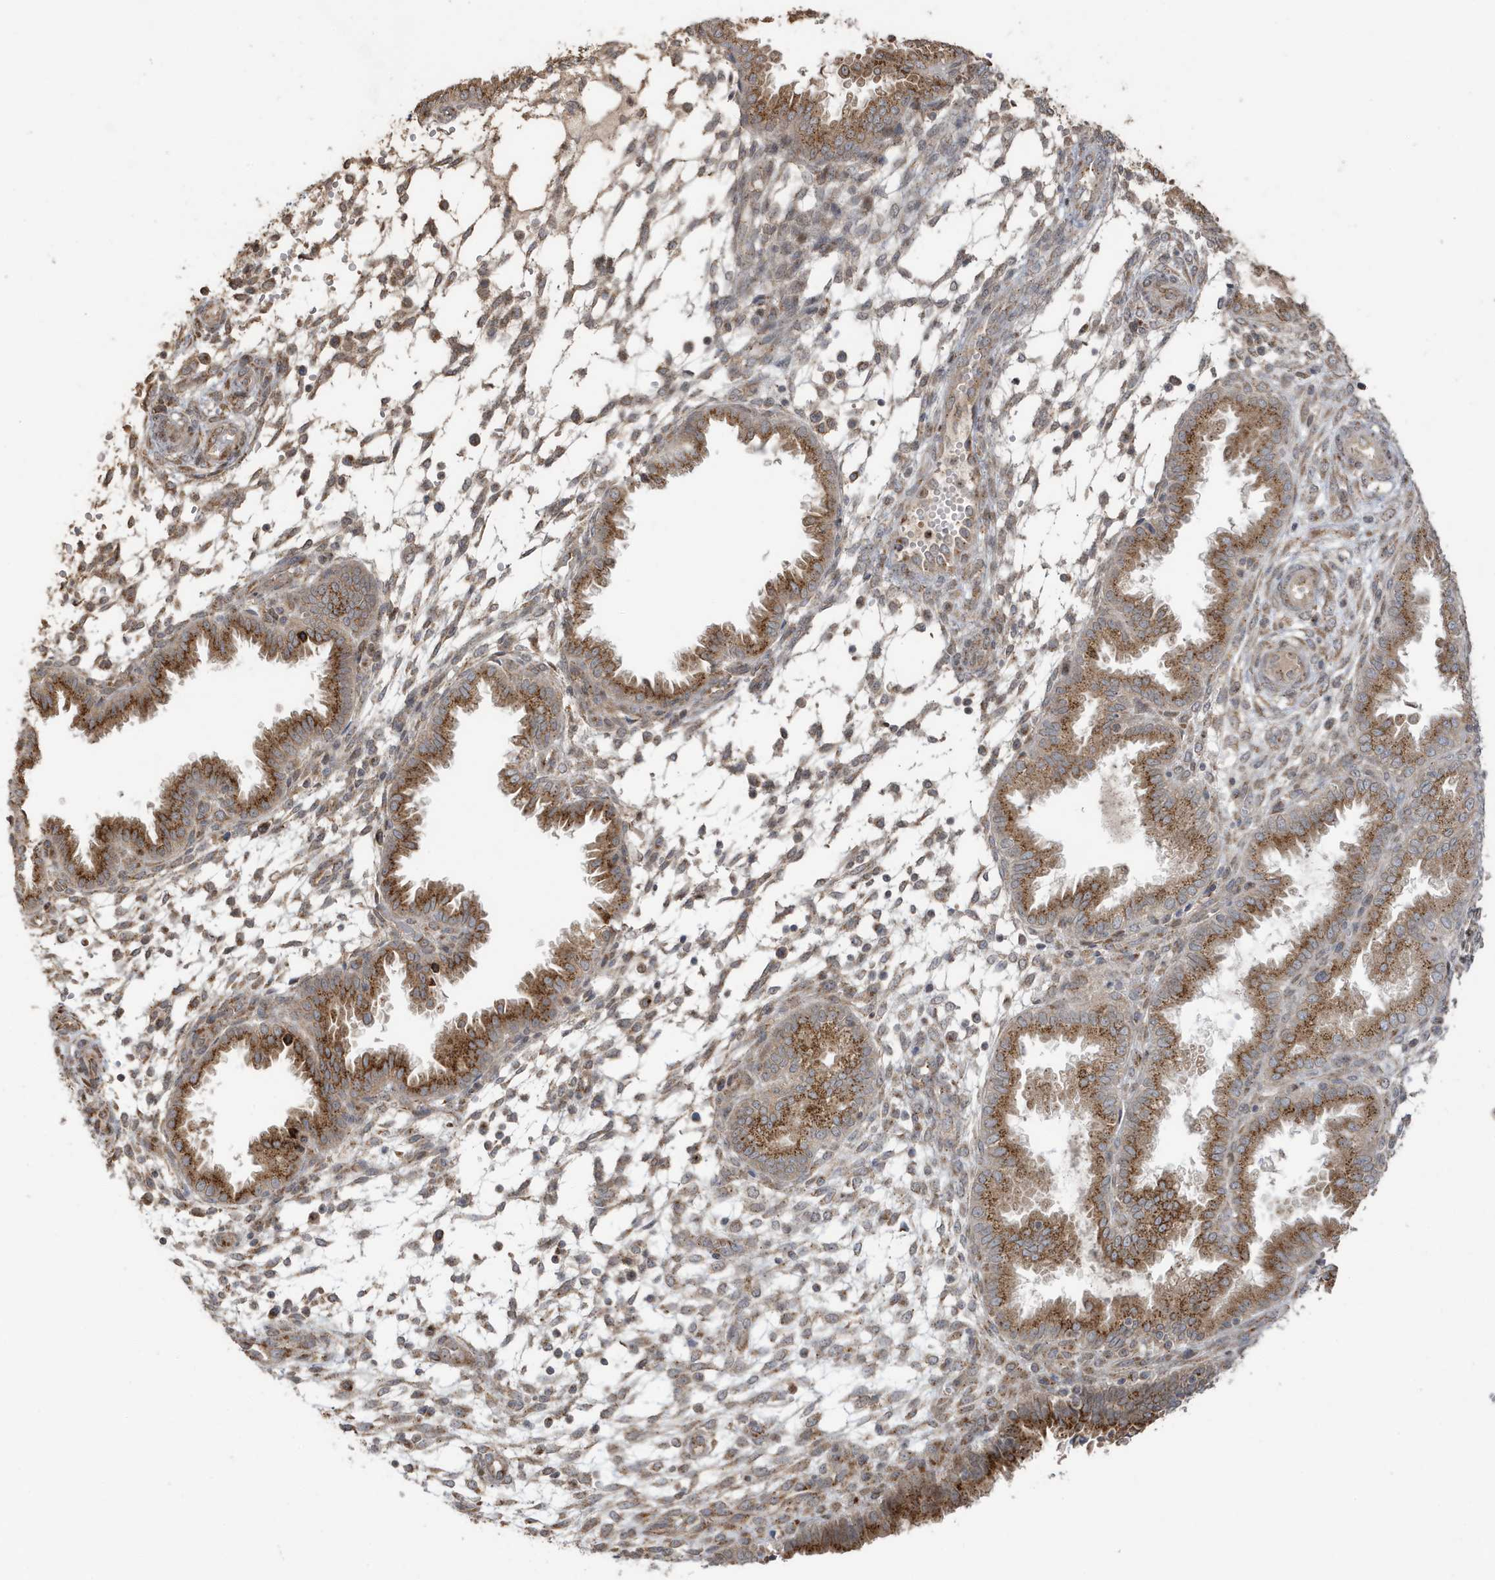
{"staining": {"intensity": "moderate", "quantity": "25%-75%", "location": "cytoplasmic/membranous"}, "tissue": "endometrium", "cell_type": "Cells in endometrial stroma", "image_type": "normal", "snomed": [{"axis": "morphology", "description": "Normal tissue, NOS"}, {"axis": "topography", "description": "Endometrium"}], "caption": "Moderate cytoplasmic/membranous staining is present in approximately 25%-75% of cells in endometrial stroma in normal endometrium. Using DAB (3,3'-diaminobenzidine) (brown) and hematoxylin (blue) stains, captured at high magnification using brightfield microscopy.", "gene": "RER1", "patient": {"sex": "female", "age": 33}}